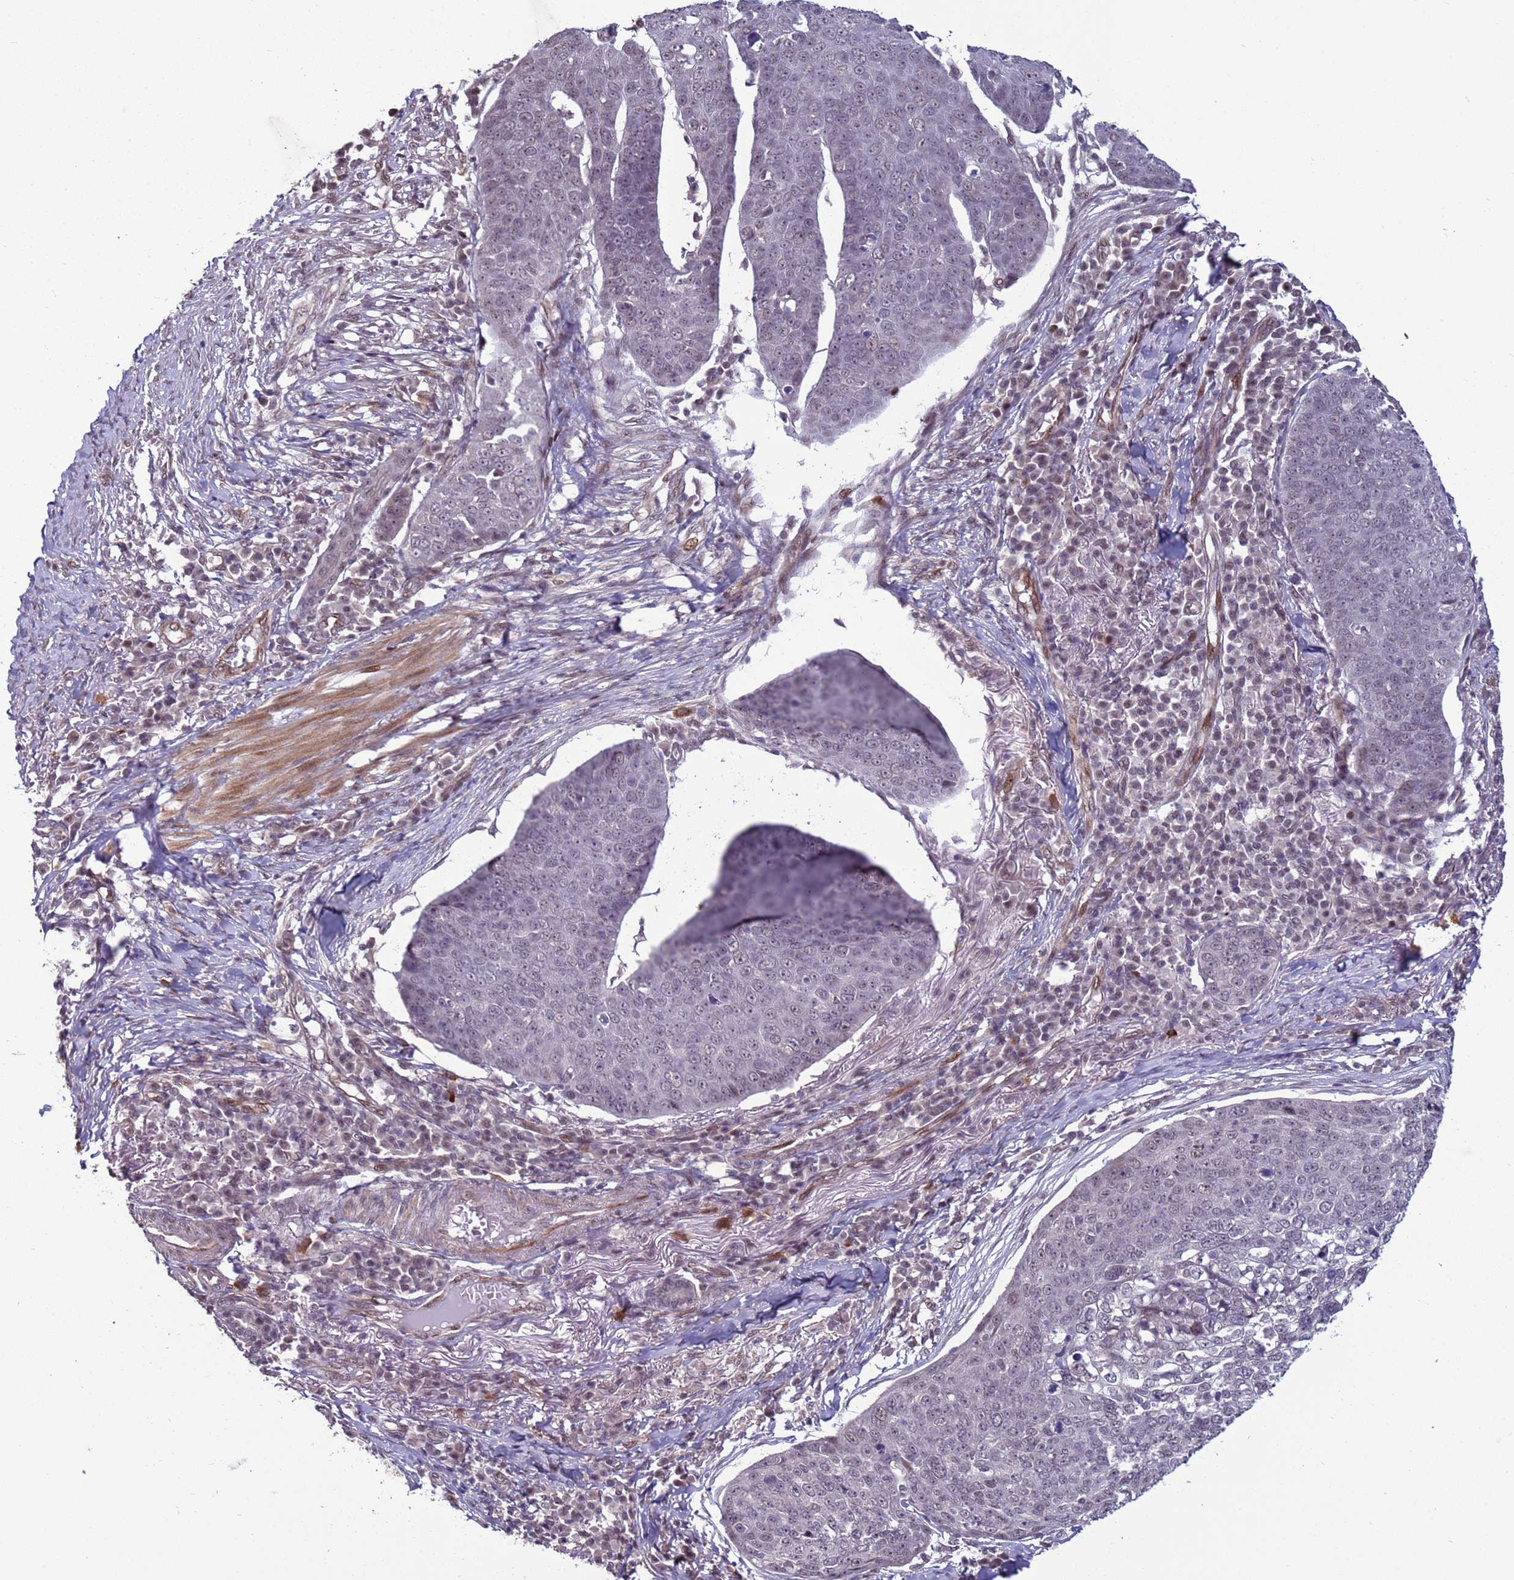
{"staining": {"intensity": "negative", "quantity": "none", "location": "none"}, "tissue": "skin cancer", "cell_type": "Tumor cells", "image_type": "cancer", "snomed": [{"axis": "morphology", "description": "Squamous cell carcinoma, NOS"}, {"axis": "topography", "description": "Skin"}], "caption": "The image displays no staining of tumor cells in skin cancer.", "gene": "SHC3", "patient": {"sex": "male", "age": 71}}